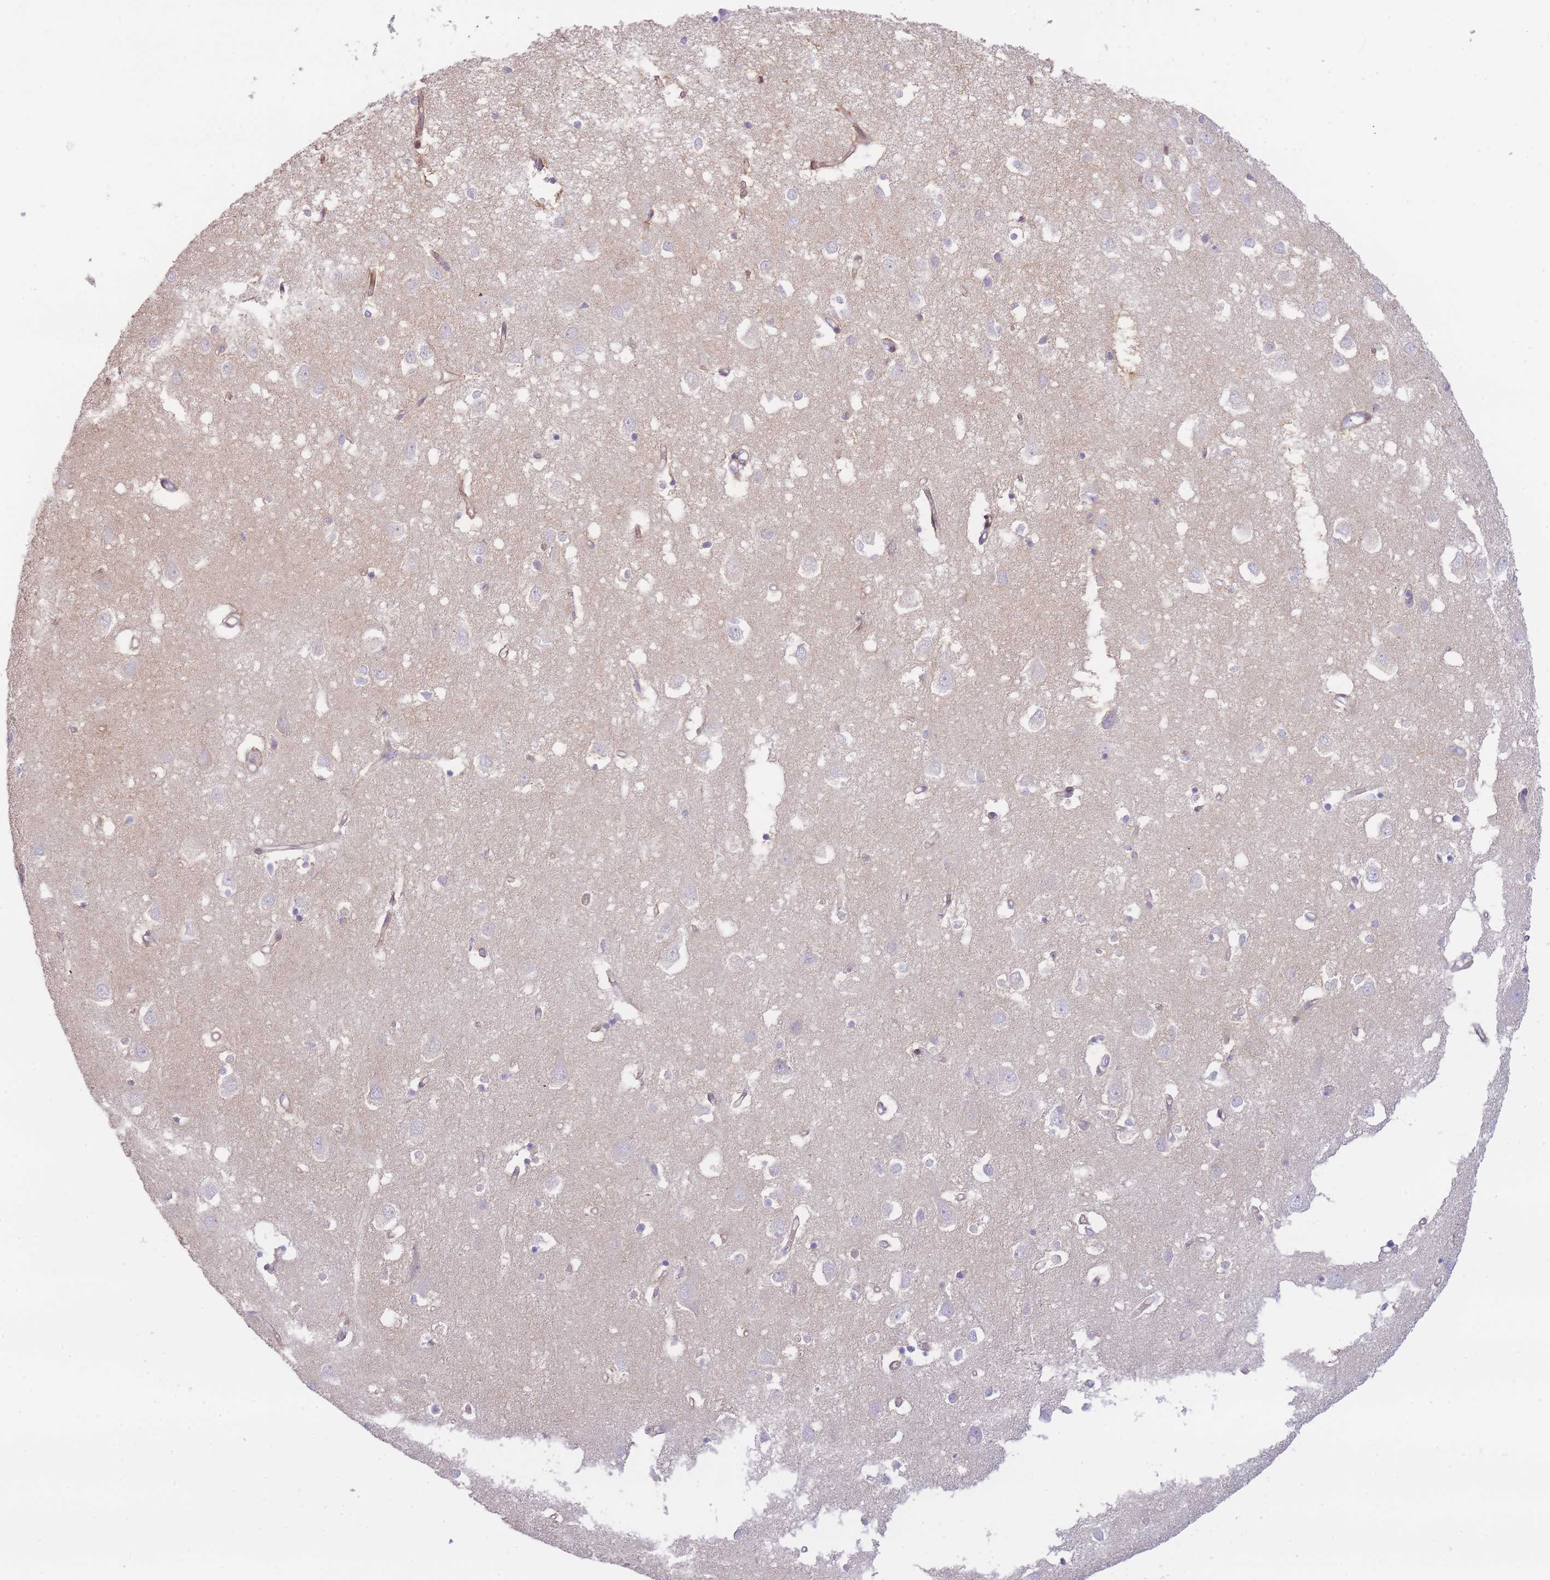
{"staining": {"intensity": "strong", "quantity": "25%-75%", "location": "cytoplasmic/membranous"}, "tissue": "cerebral cortex", "cell_type": "Endothelial cells", "image_type": "normal", "snomed": [{"axis": "morphology", "description": "Normal tissue, NOS"}, {"axis": "topography", "description": "Cerebral cortex"}], "caption": "Protein staining of unremarkable cerebral cortex reveals strong cytoplasmic/membranous staining in approximately 25%-75% of endothelial cells.", "gene": "ATP5MC2", "patient": {"sex": "male", "age": 70}}